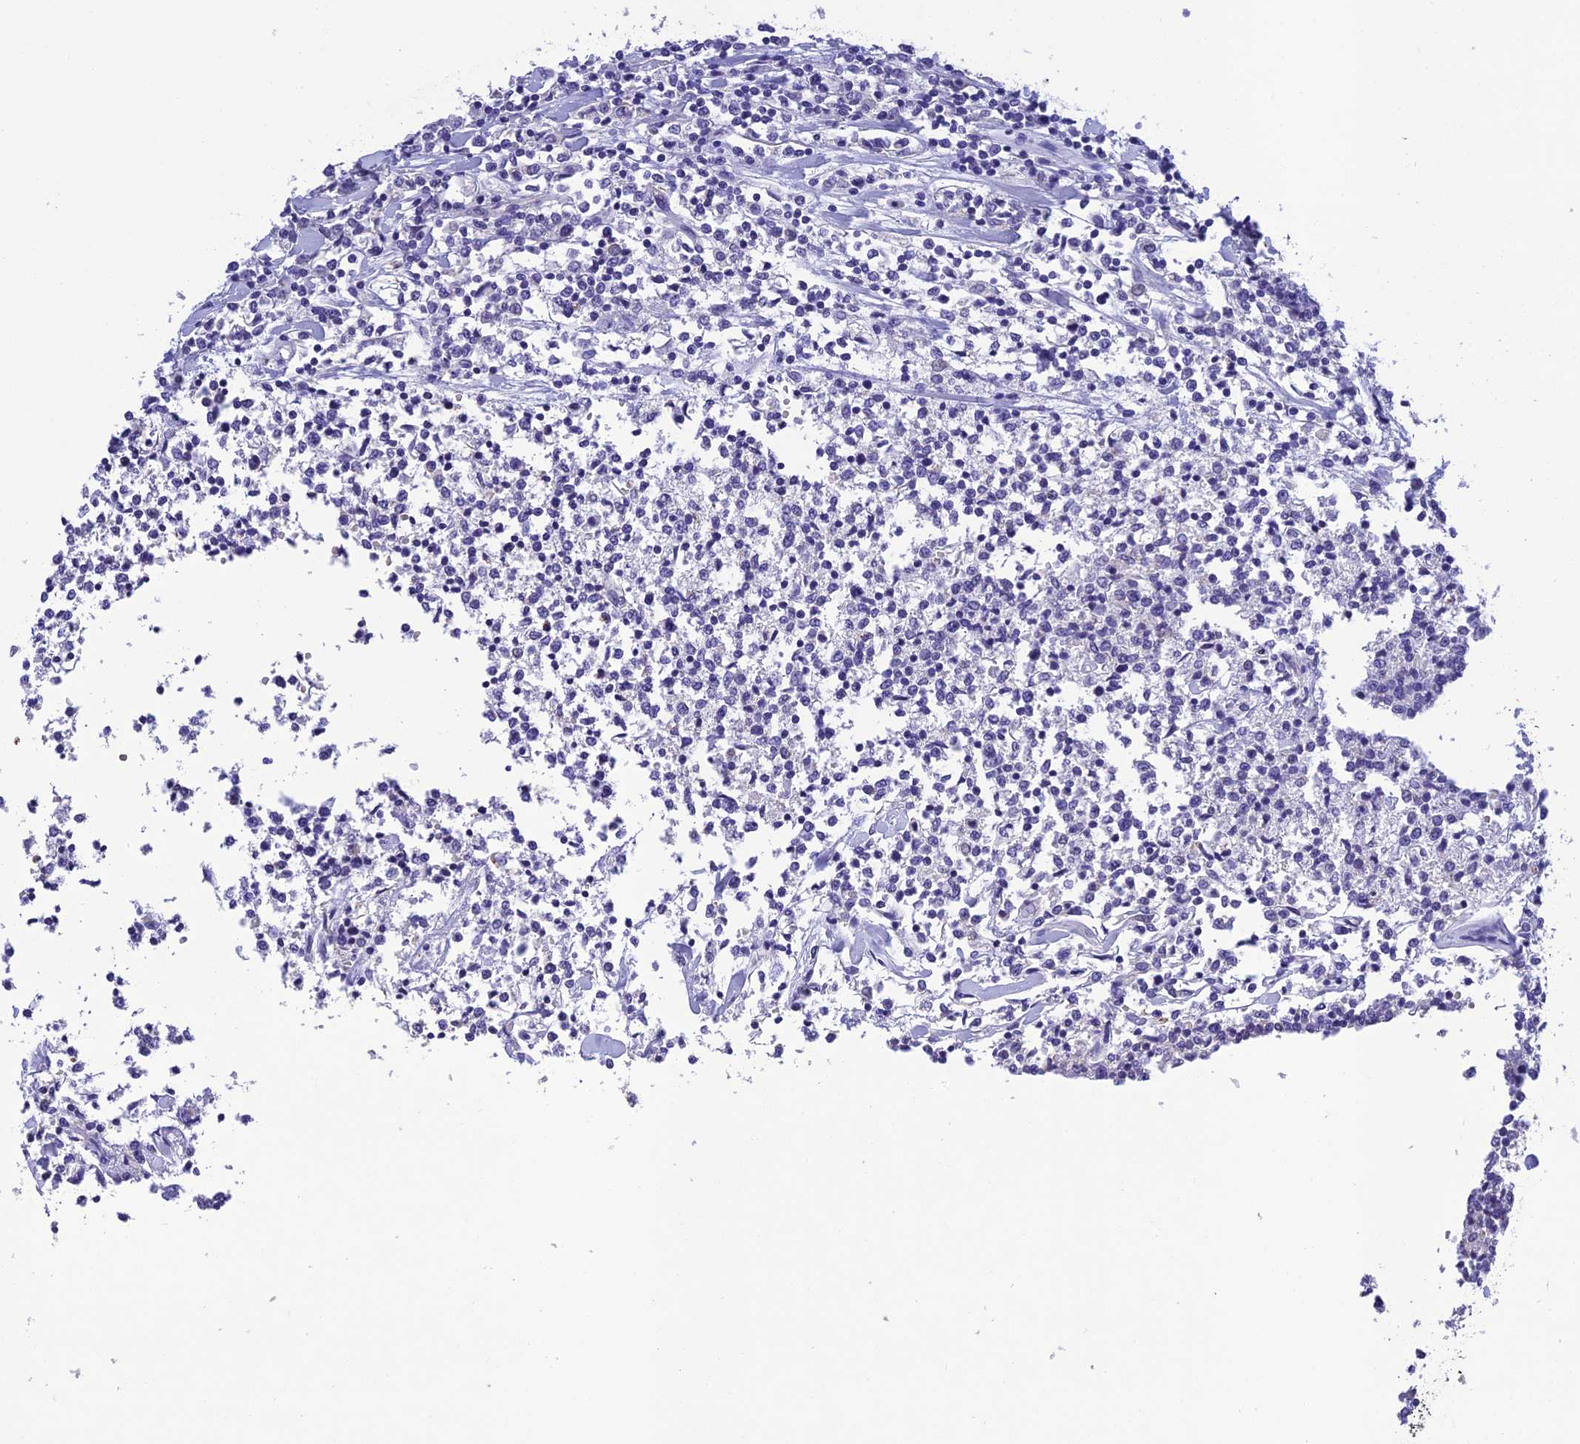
{"staining": {"intensity": "negative", "quantity": "none", "location": "none"}, "tissue": "lymphoma", "cell_type": "Tumor cells", "image_type": "cancer", "snomed": [{"axis": "morphology", "description": "Malignant lymphoma, non-Hodgkin's type, Low grade"}, {"axis": "topography", "description": "Small intestine"}], "caption": "This is an immunohistochemistry (IHC) photomicrograph of low-grade malignant lymphoma, non-Hodgkin's type. There is no staining in tumor cells.", "gene": "MS4A5", "patient": {"sex": "female", "age": 59}}